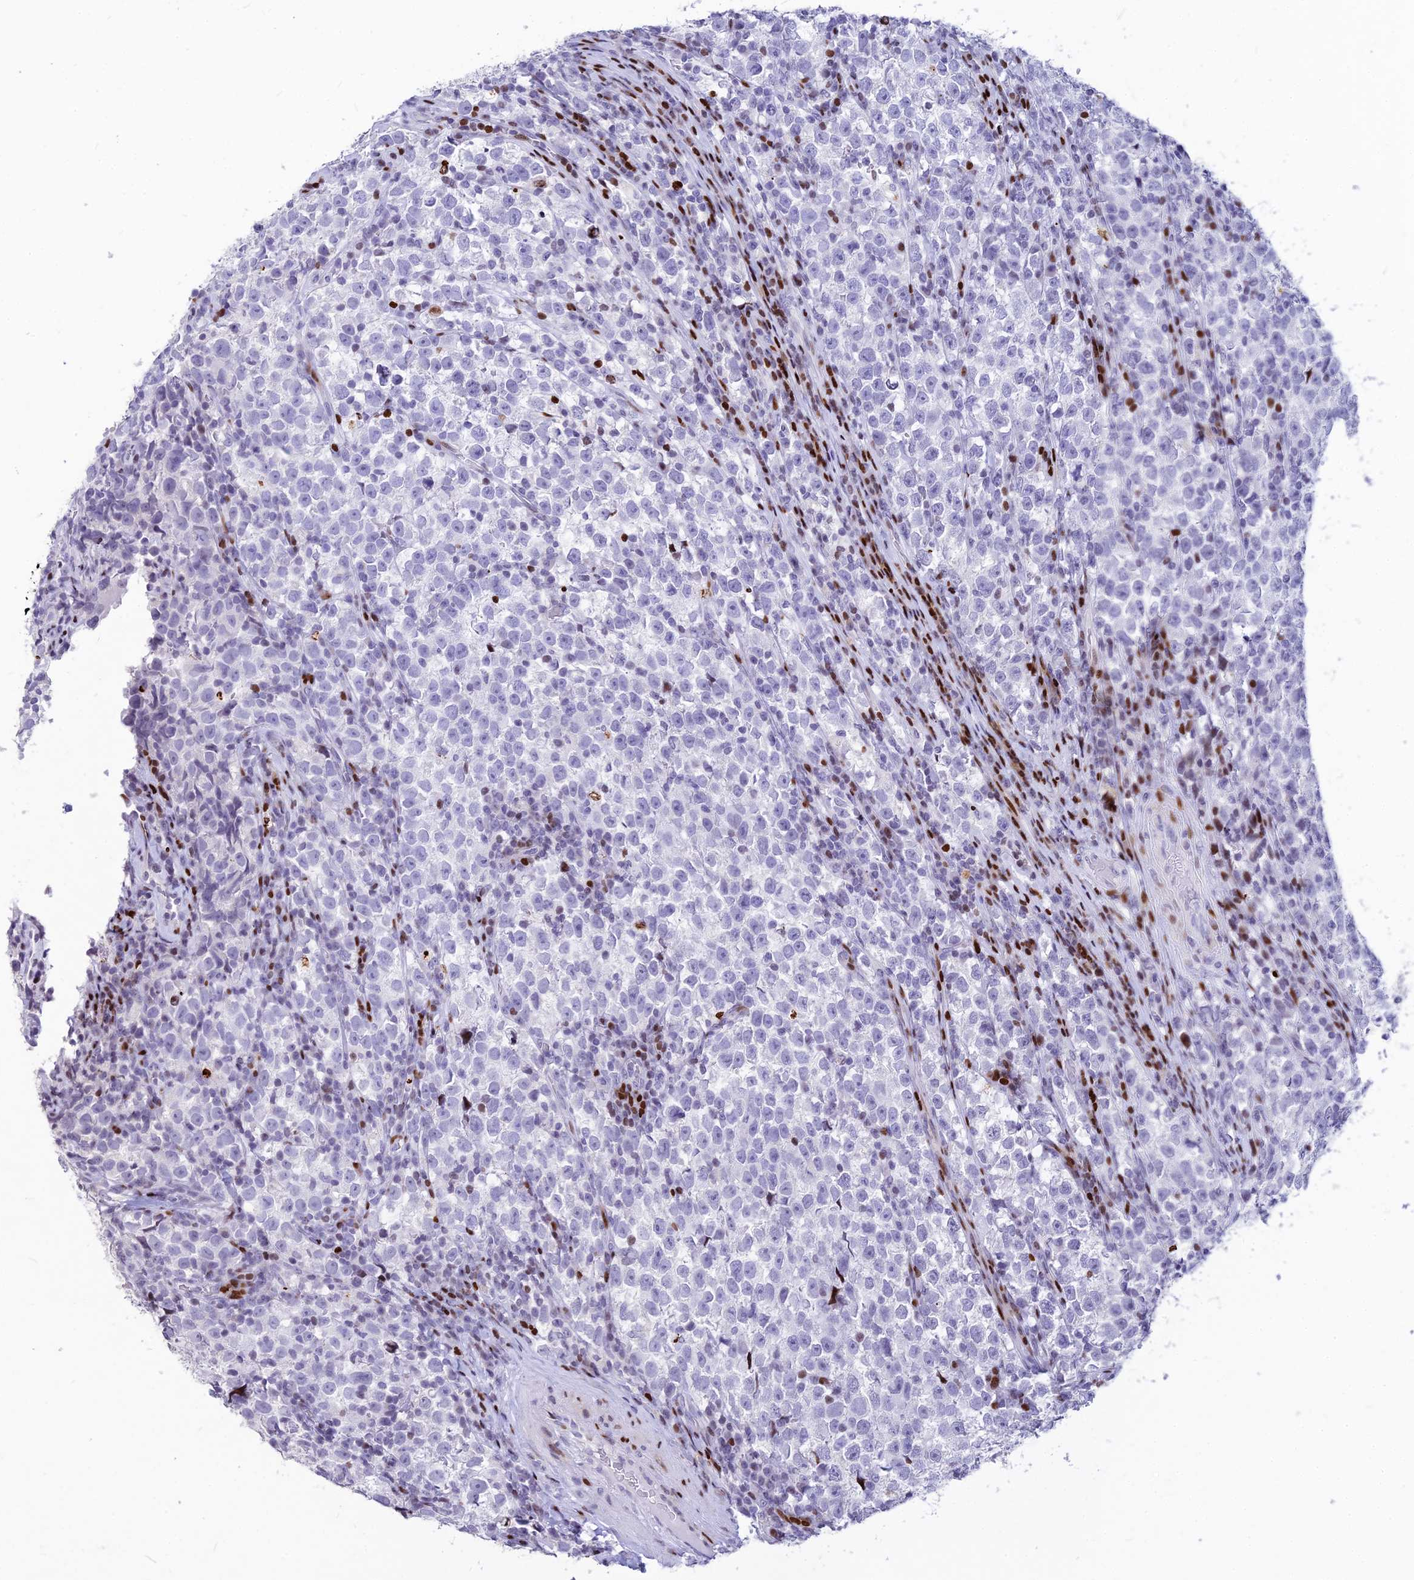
{"staining": {"intensity": "negative", "quantity": "none", "location": "none"}, "tissue": "testis cancer", "cell_type": "Tumor cells", "image_type": "cancer", "snomed": [{"axis": "morphology", "description": "Normal tissue, NOS"}, {"axis": "morphology", "description": "Seminoma, NOS"}, {"axis": "topography", "description": "Testis"}], "caption": "DAB immunohistochemical staining of testis seminoma exhibits no significant expression in tumor cells.", "gene": "PRPS1", "patient": {"sex": "male", "age": 43}}